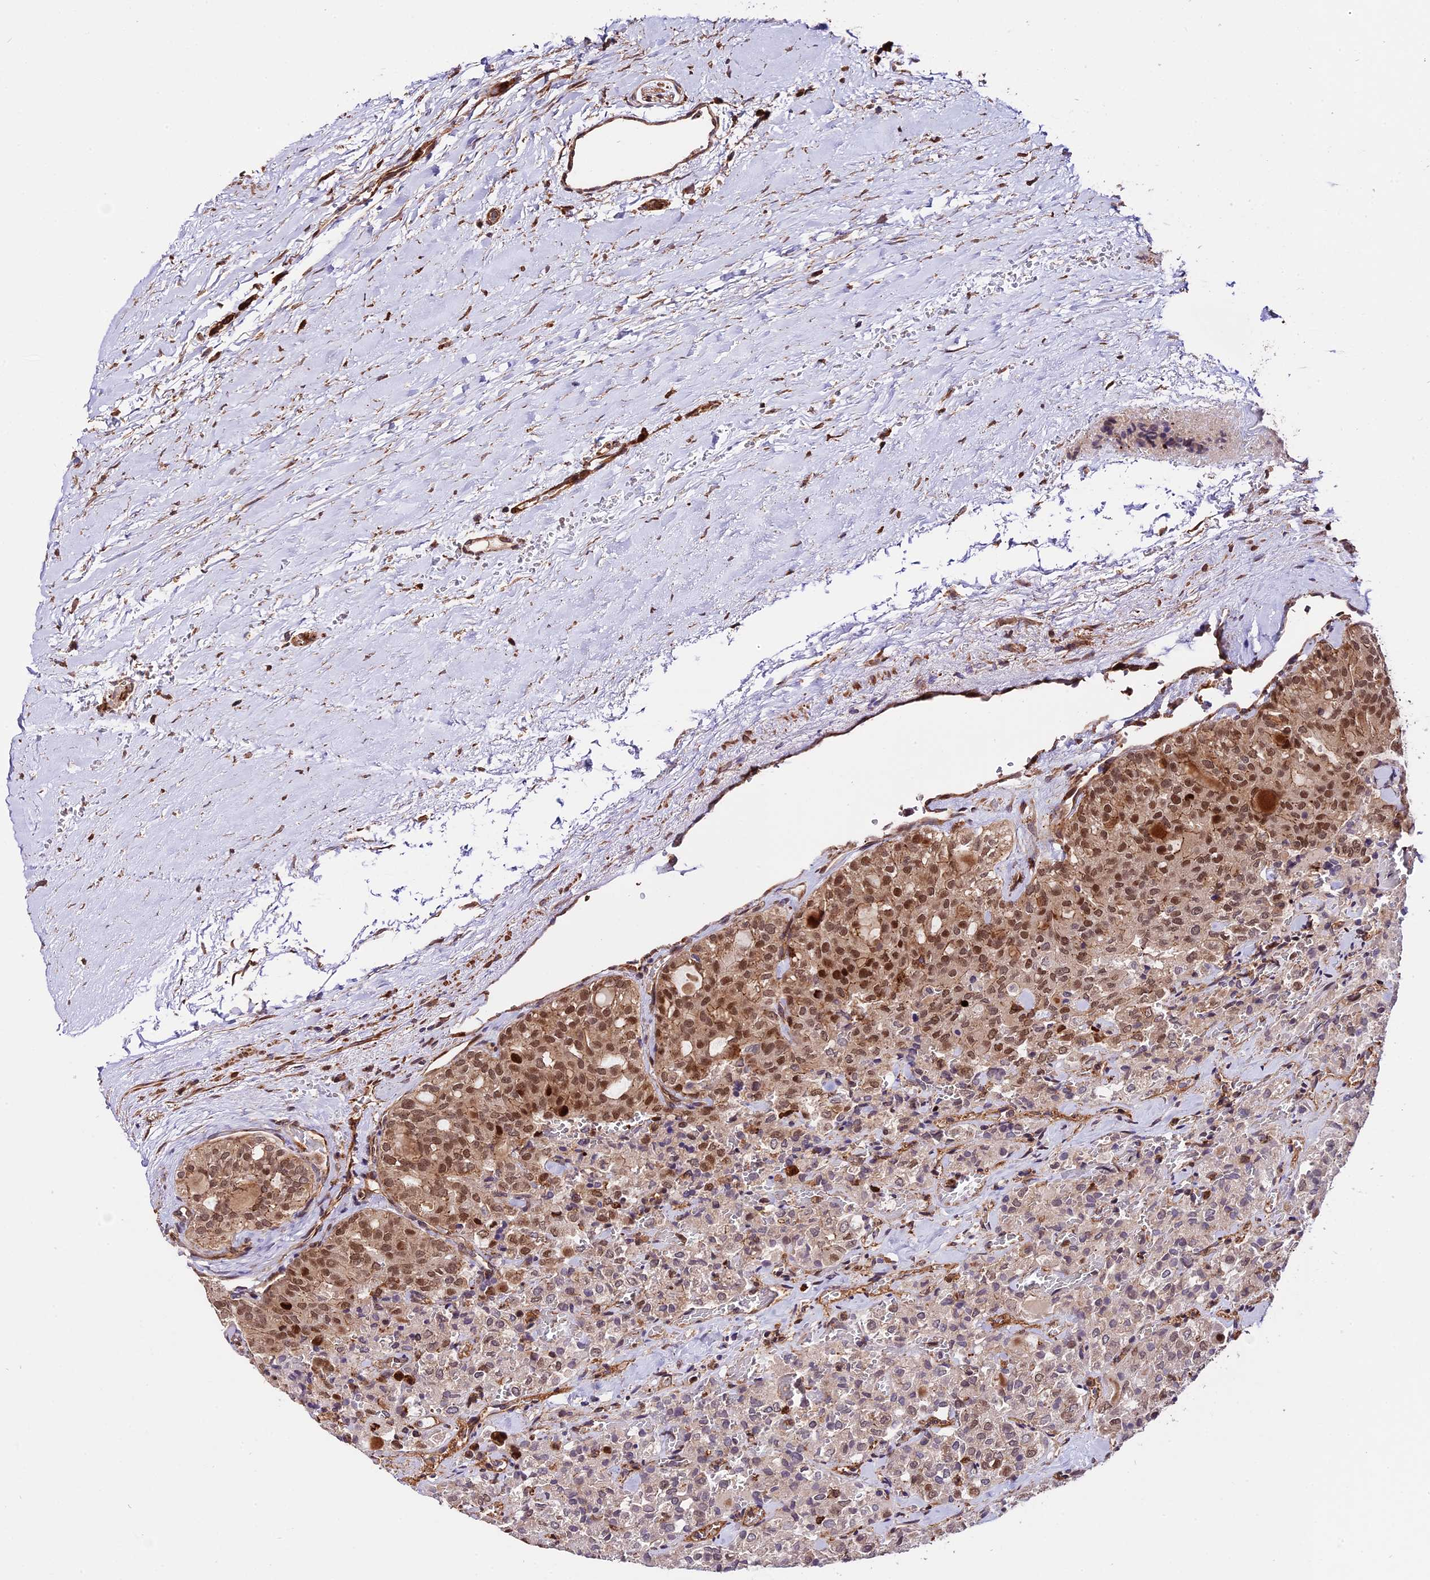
{"staining": {"intensity": "moderate", "quantity": "25%-75%", "location": "nuclear"}, "tissue": "thyroid cancer", "cell_type": "Tumor cells", "image_type": "cancer", "snomed": [{"axis": "morphology", "description": "Follicular adenoma carcinoma, NOS"}, {"axis": "topography", "description": "Thyroid gland"}], "caption": "Thyroid cancer (follicular adenoma carcinoma) stained with a protein marker exhibits moderate staining in tumor cells.", "gene": "HERPUD1", "patient": {"sex": "male", "age": 75}}